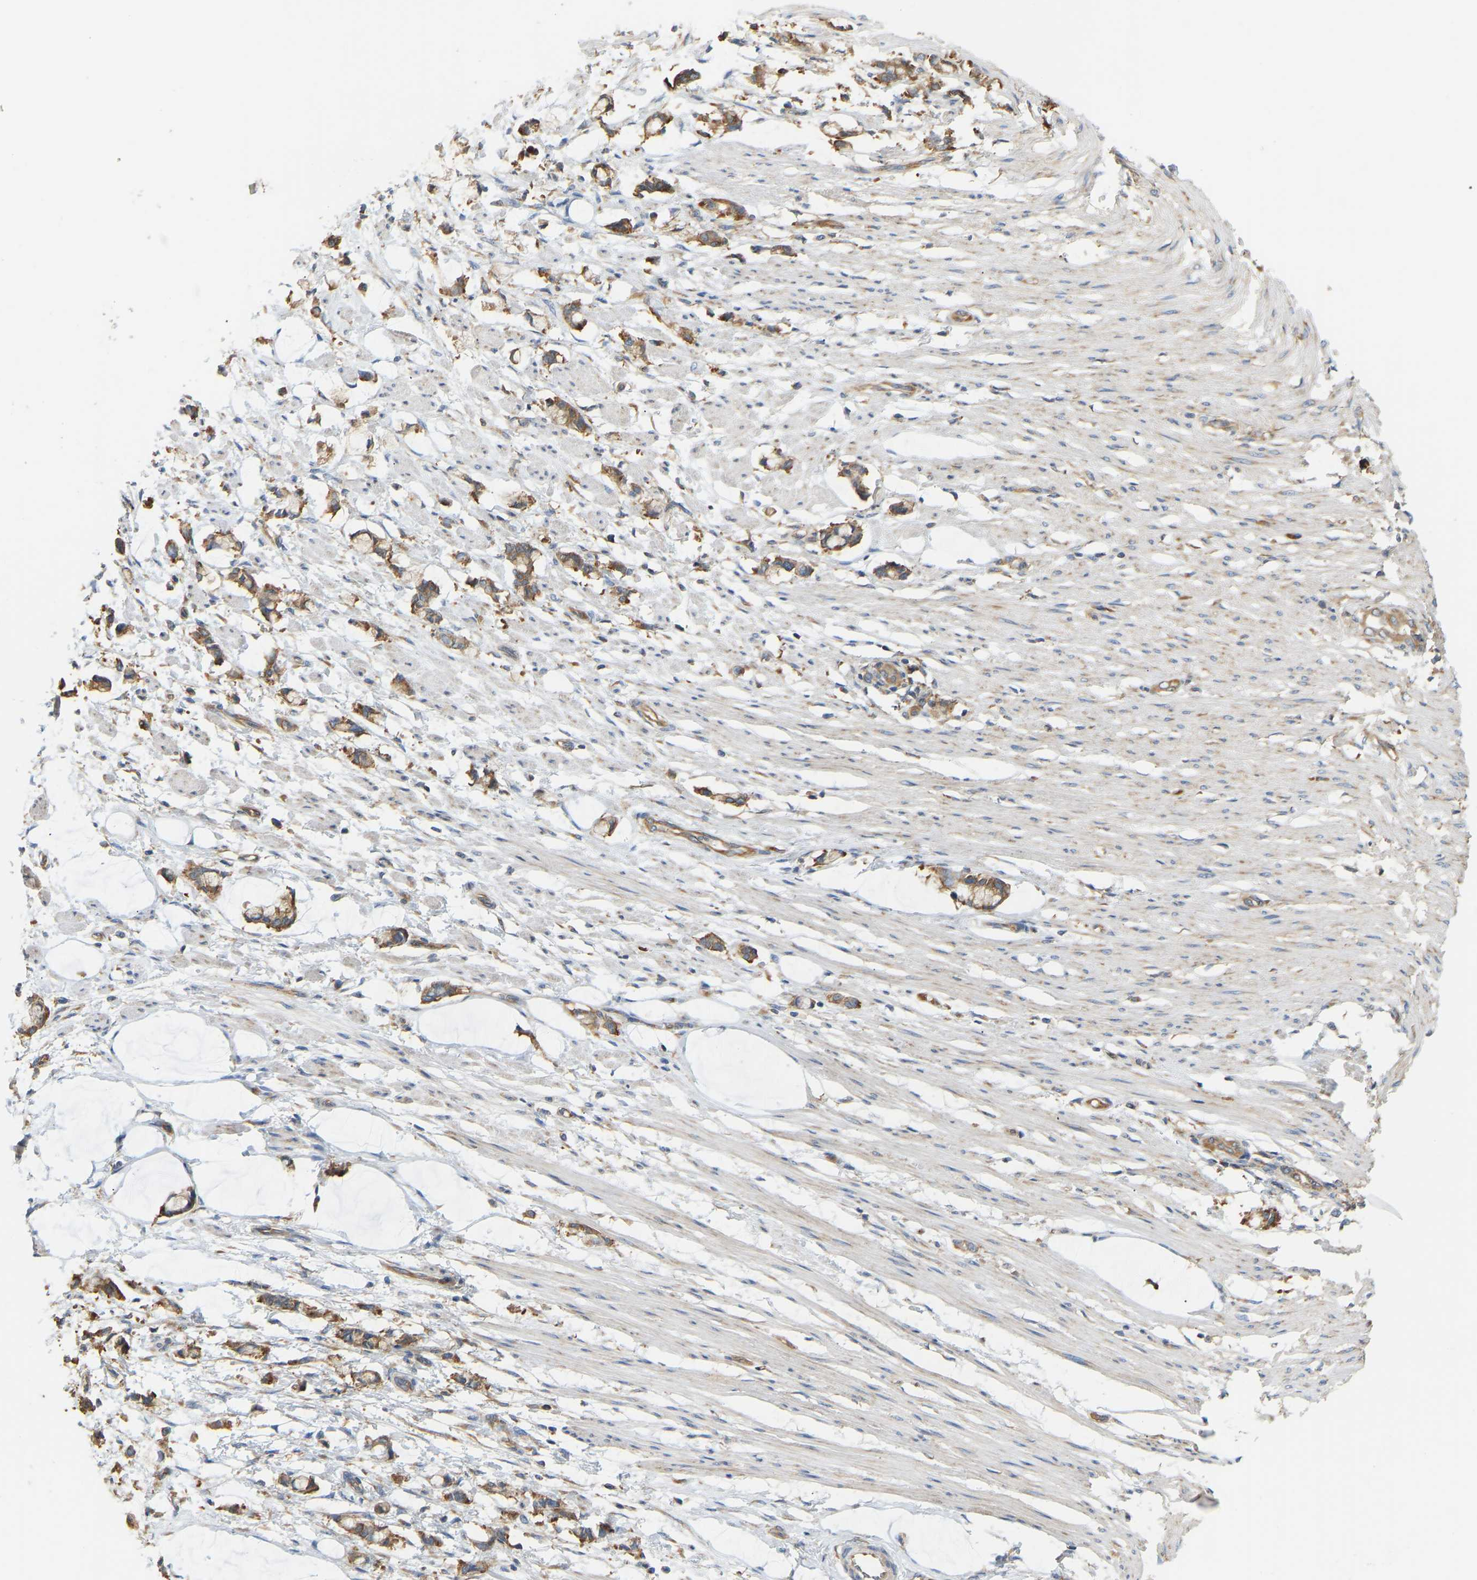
{"staining": {"intensity": "moderate", "quantity": "25%-75%", "location": "cytoplasmic/membranous"}, "tissue": "smooth muscle", "cell_type": "Smooth muscle cells", "image_type": "normal", "snomed": [{"axis": "morphology", "description": "Normal tissue, NOS"}, {"axis": "morphology", "description": "Adenocarcinoma, NOS"}, {"axis": "topography", "description": "Smooth muscle"}, {"axis": "topography", "description": "Colon"}], "caption": "Approximately 25%-75% of smooth muscle cells in normal smooth muscle display moderate cytoplasmic/membranous protein expression as visualized by brown immunohistochemical staining.", "gene": "RPS6KB2", "patient": {"sex": "male", "age": 14}}